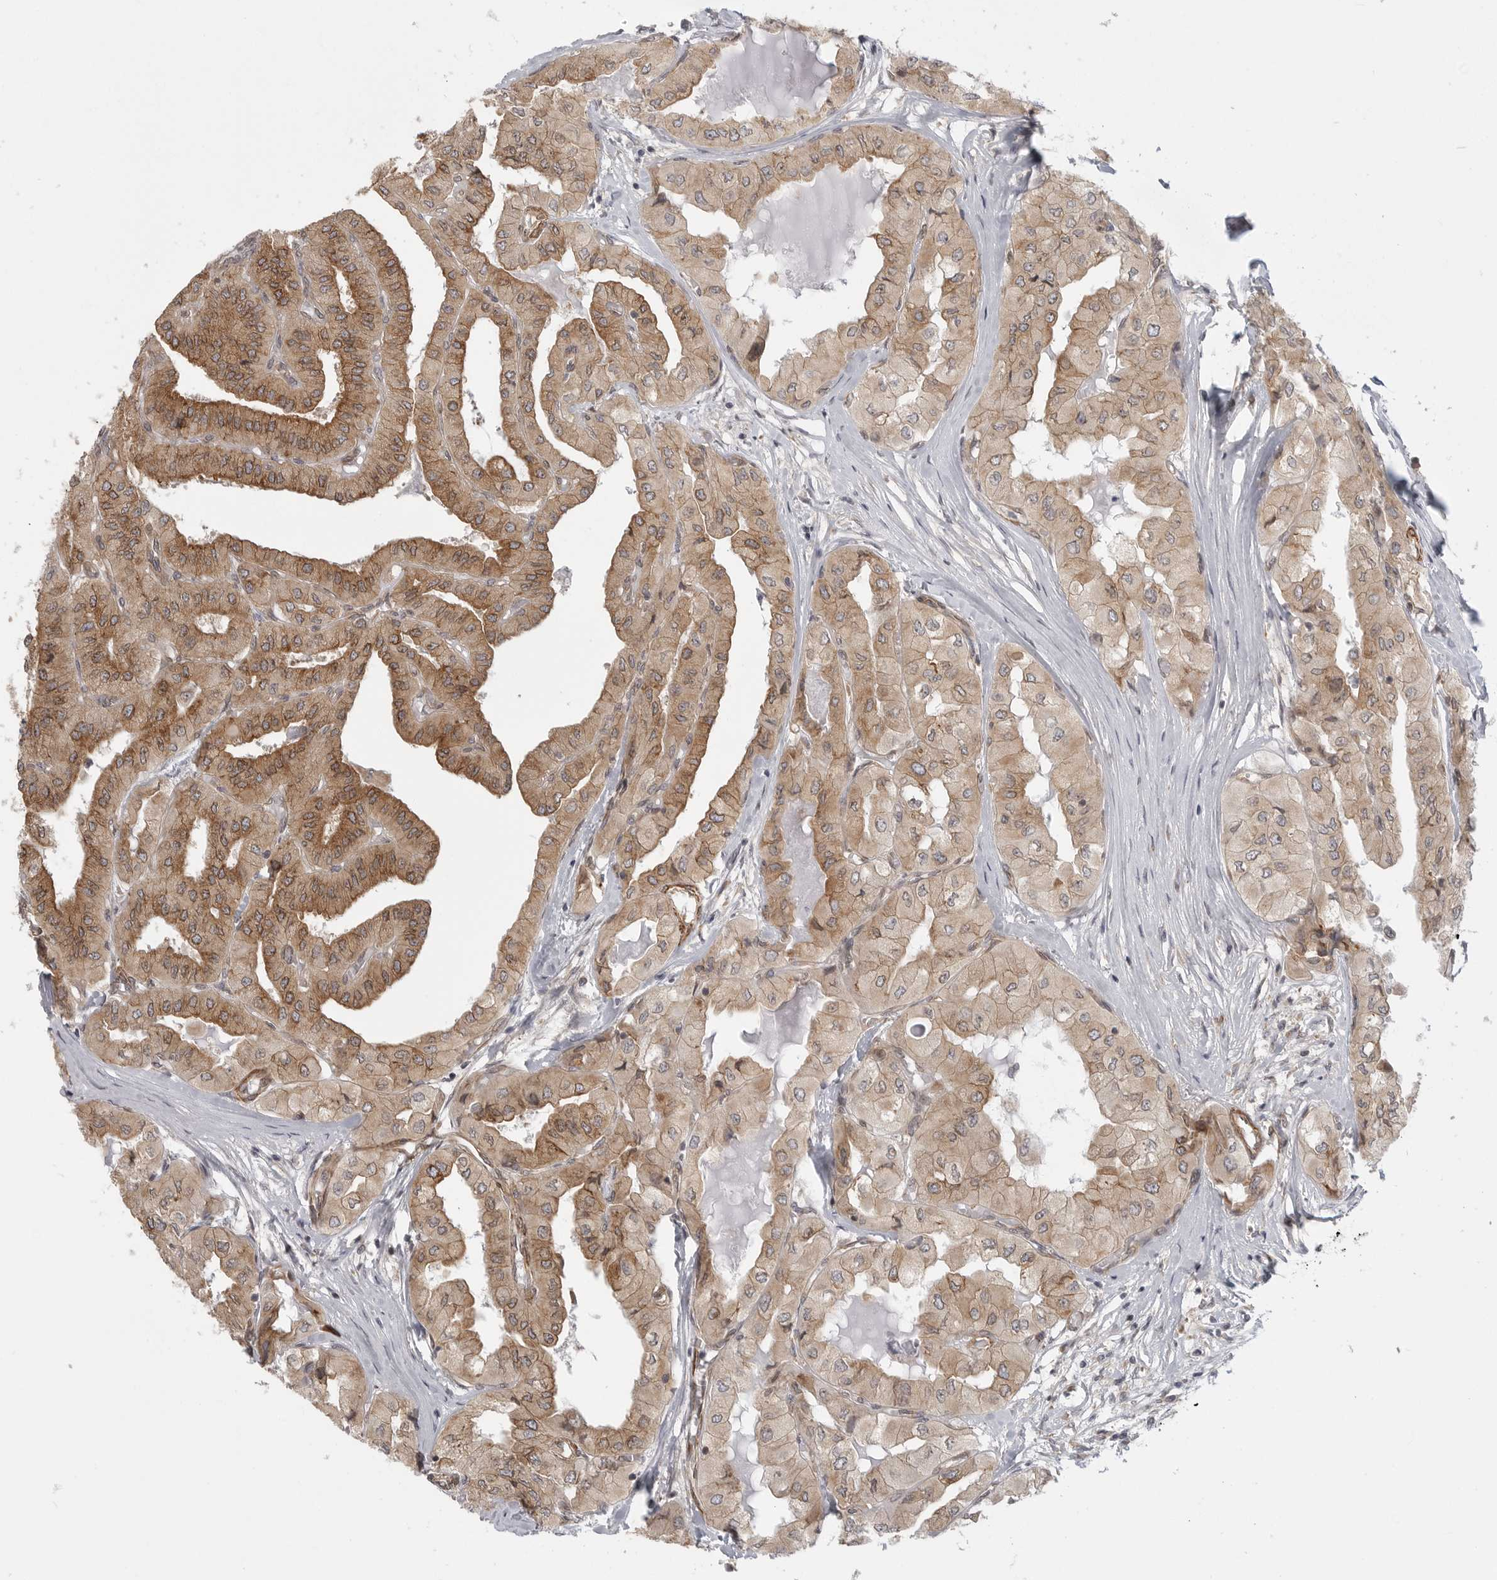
{"staining": {"intensity": "moderate", "quantity": ">75%", "location": "cytoplasmic/membranous"}, "tissue": "thyroid cancer", "cell_type": "Tumor cells", "image_type": "cancer", "snomed": [{"axis": "morphology", "description": "Papillary adenocarcinoma, NOS"}, {"axis": "topography", "description": "Thyroid gland"}], "caption": "Immunohistochemistry (DAB (3,3'-diaminobenzidine)) staining of human papillary adenocarcinoma (thyroid) exhibits moderate cytoplasmic/membranous protein positivity in approximately >75% of tumor cells.", "gene": "CERS2", "patient": {"sex": "female", "age": 59}}